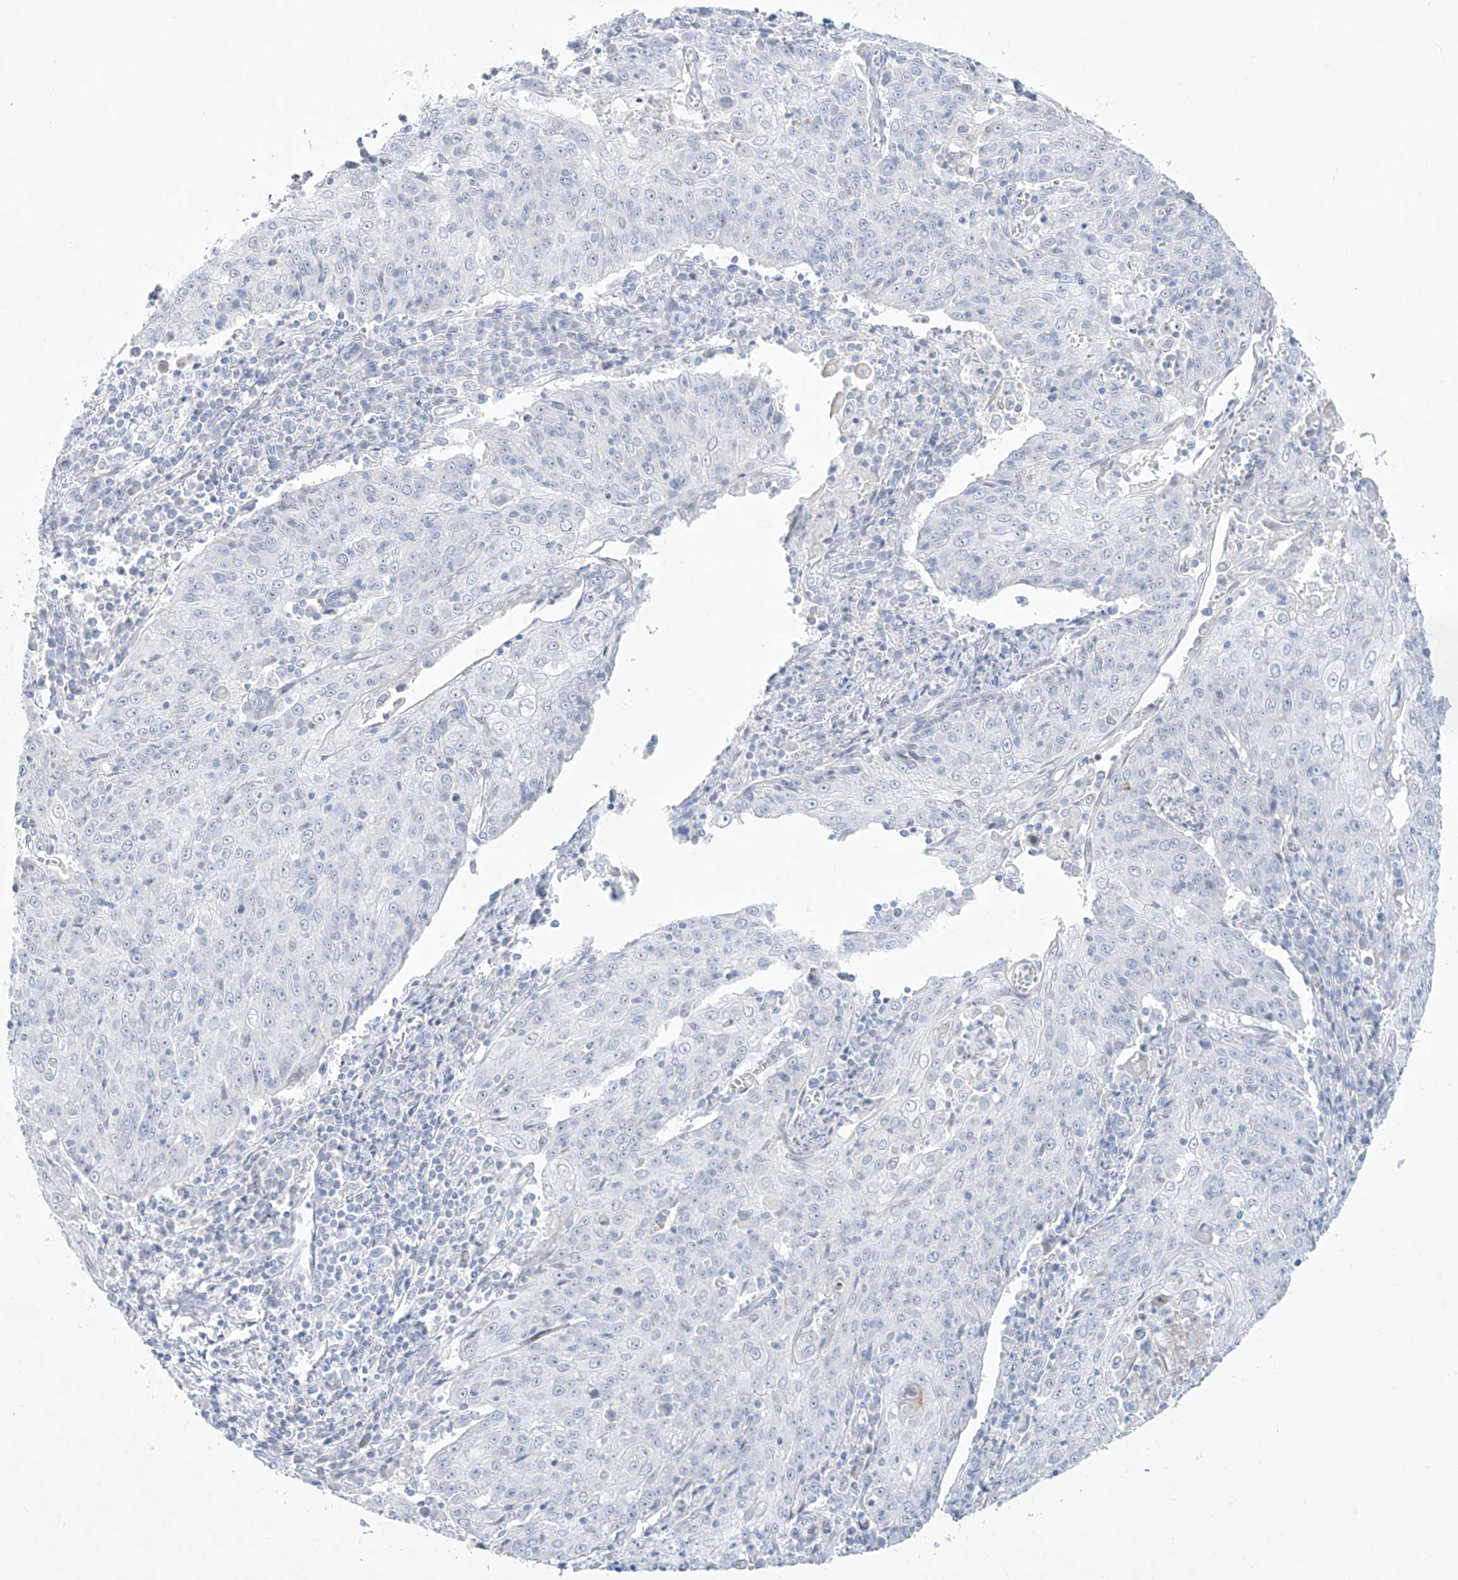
{"staining": {"intensity": "negative", "quantity": "none", "location": "none"}, "tissue": "cervical cancer", "cell_type": "Tumor cells", "image_type": "cancer", "snomed": [{"axis": "morphology", "description": "Squamous cell carcinoma, NOS"}, {"axis": "topography", "description": "Cervix"}], "caption": "This micrograph is of cervical cancer (squamous cell carcinoma) stained with IHC to label a protein in brown with the nuclei are counter-stained blue. There is no expression in tumor cells.", "gene": "PAX6", "patient": {"sex": "female", "age": 48}}